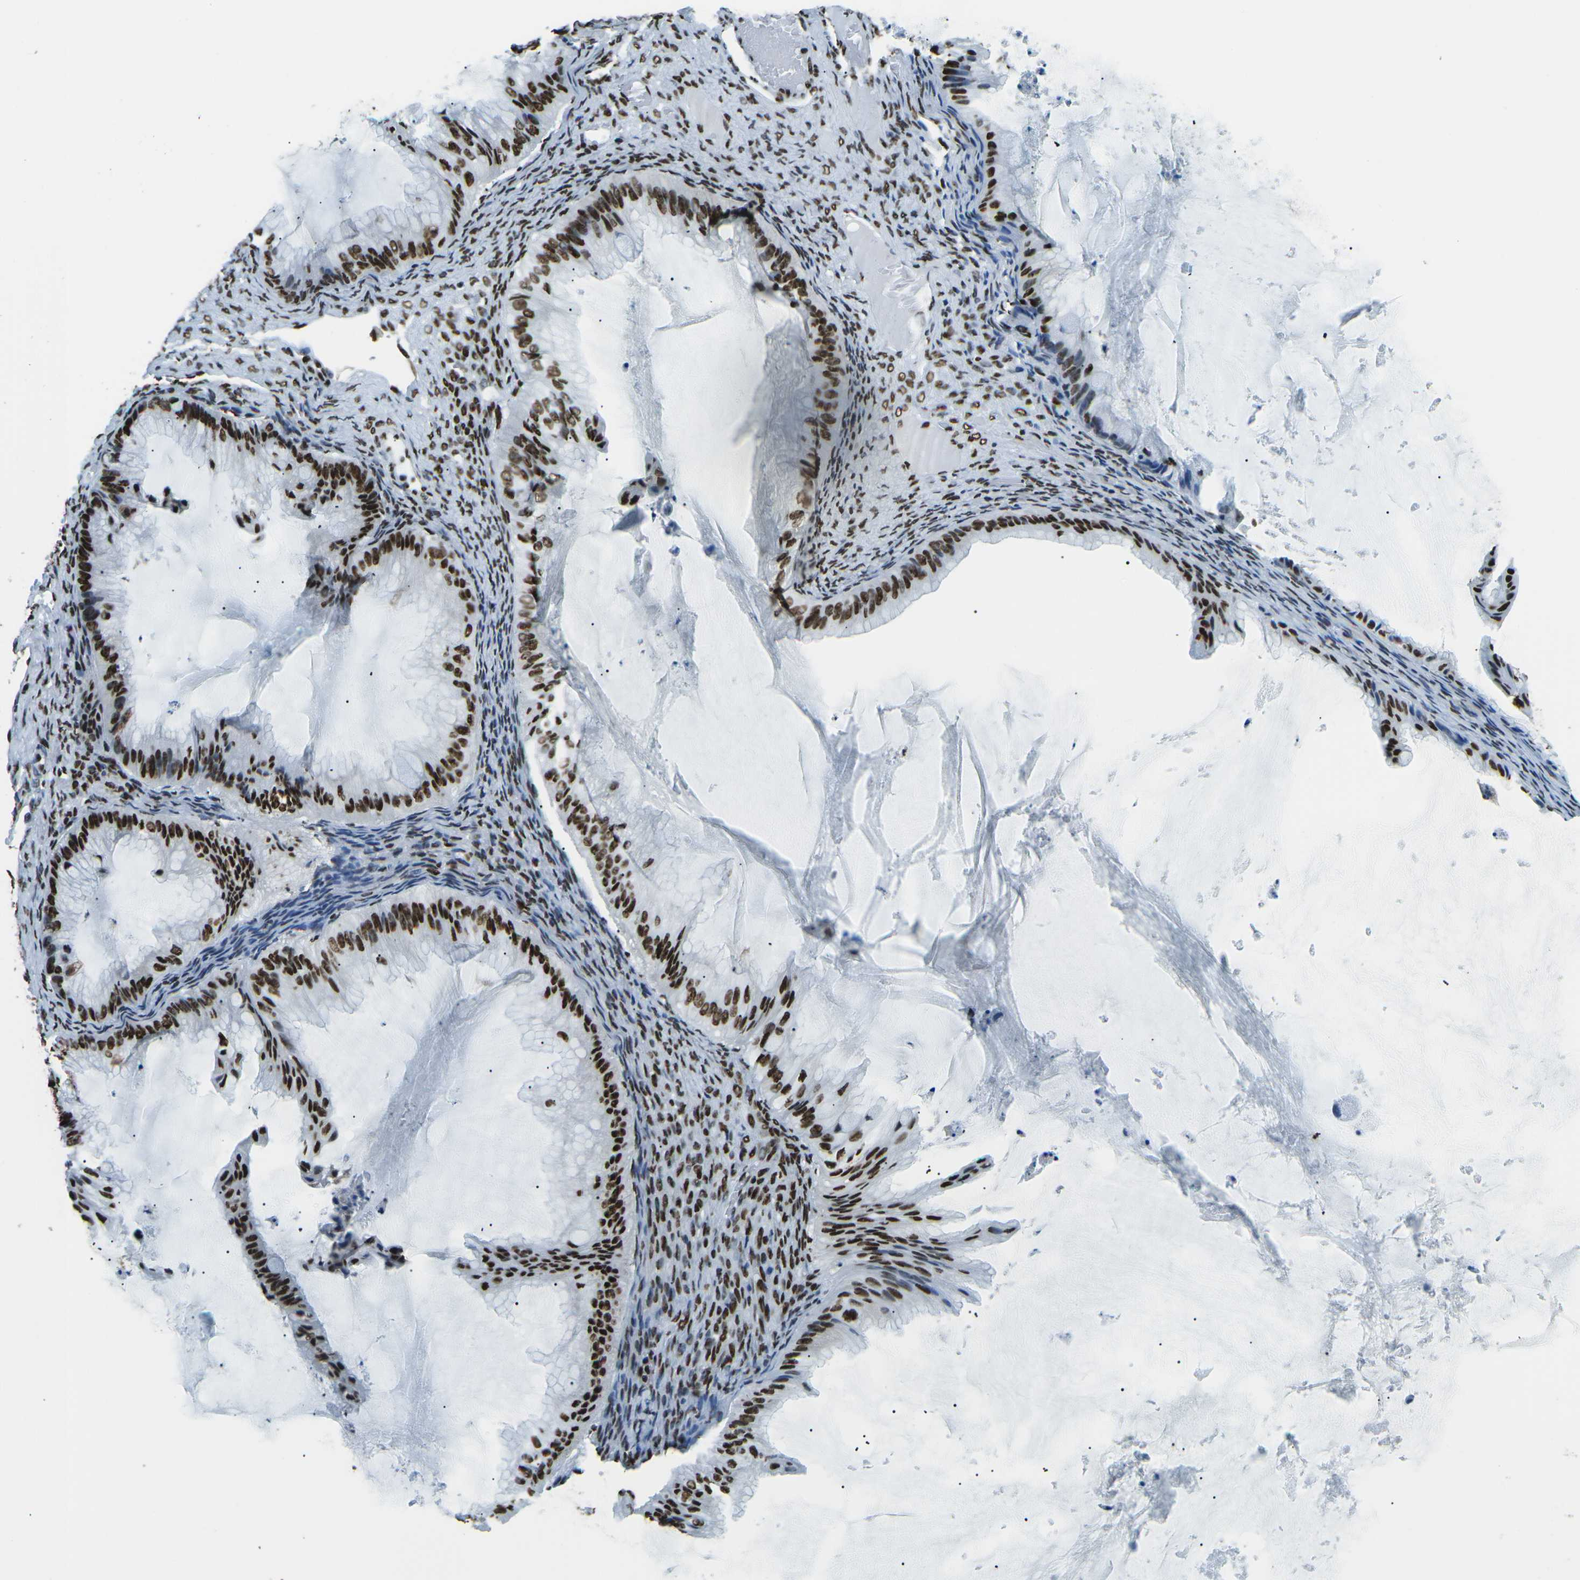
{"staining": {"intensity": "strong", "quantity": ">75%", "location": "nuclear"}, "tissue": "ovarian cancer", "cell_type": "Tumor cells", "image_type": "cancer", "snomed": [{"axis": "morphology", "description": "Cystadenocarcinoma, mucinous, NOS"}, {"axis": "topography", "description": "Ovary"}], "caption": "IHC of human ovarian cancer (mucinous cystadenocarcinoma) shows high levels of strong nuclear staining in approximately >75% of tumor cells.", "gene": "HNRNPL", "patient": {"sex": "female", "age": 61}}